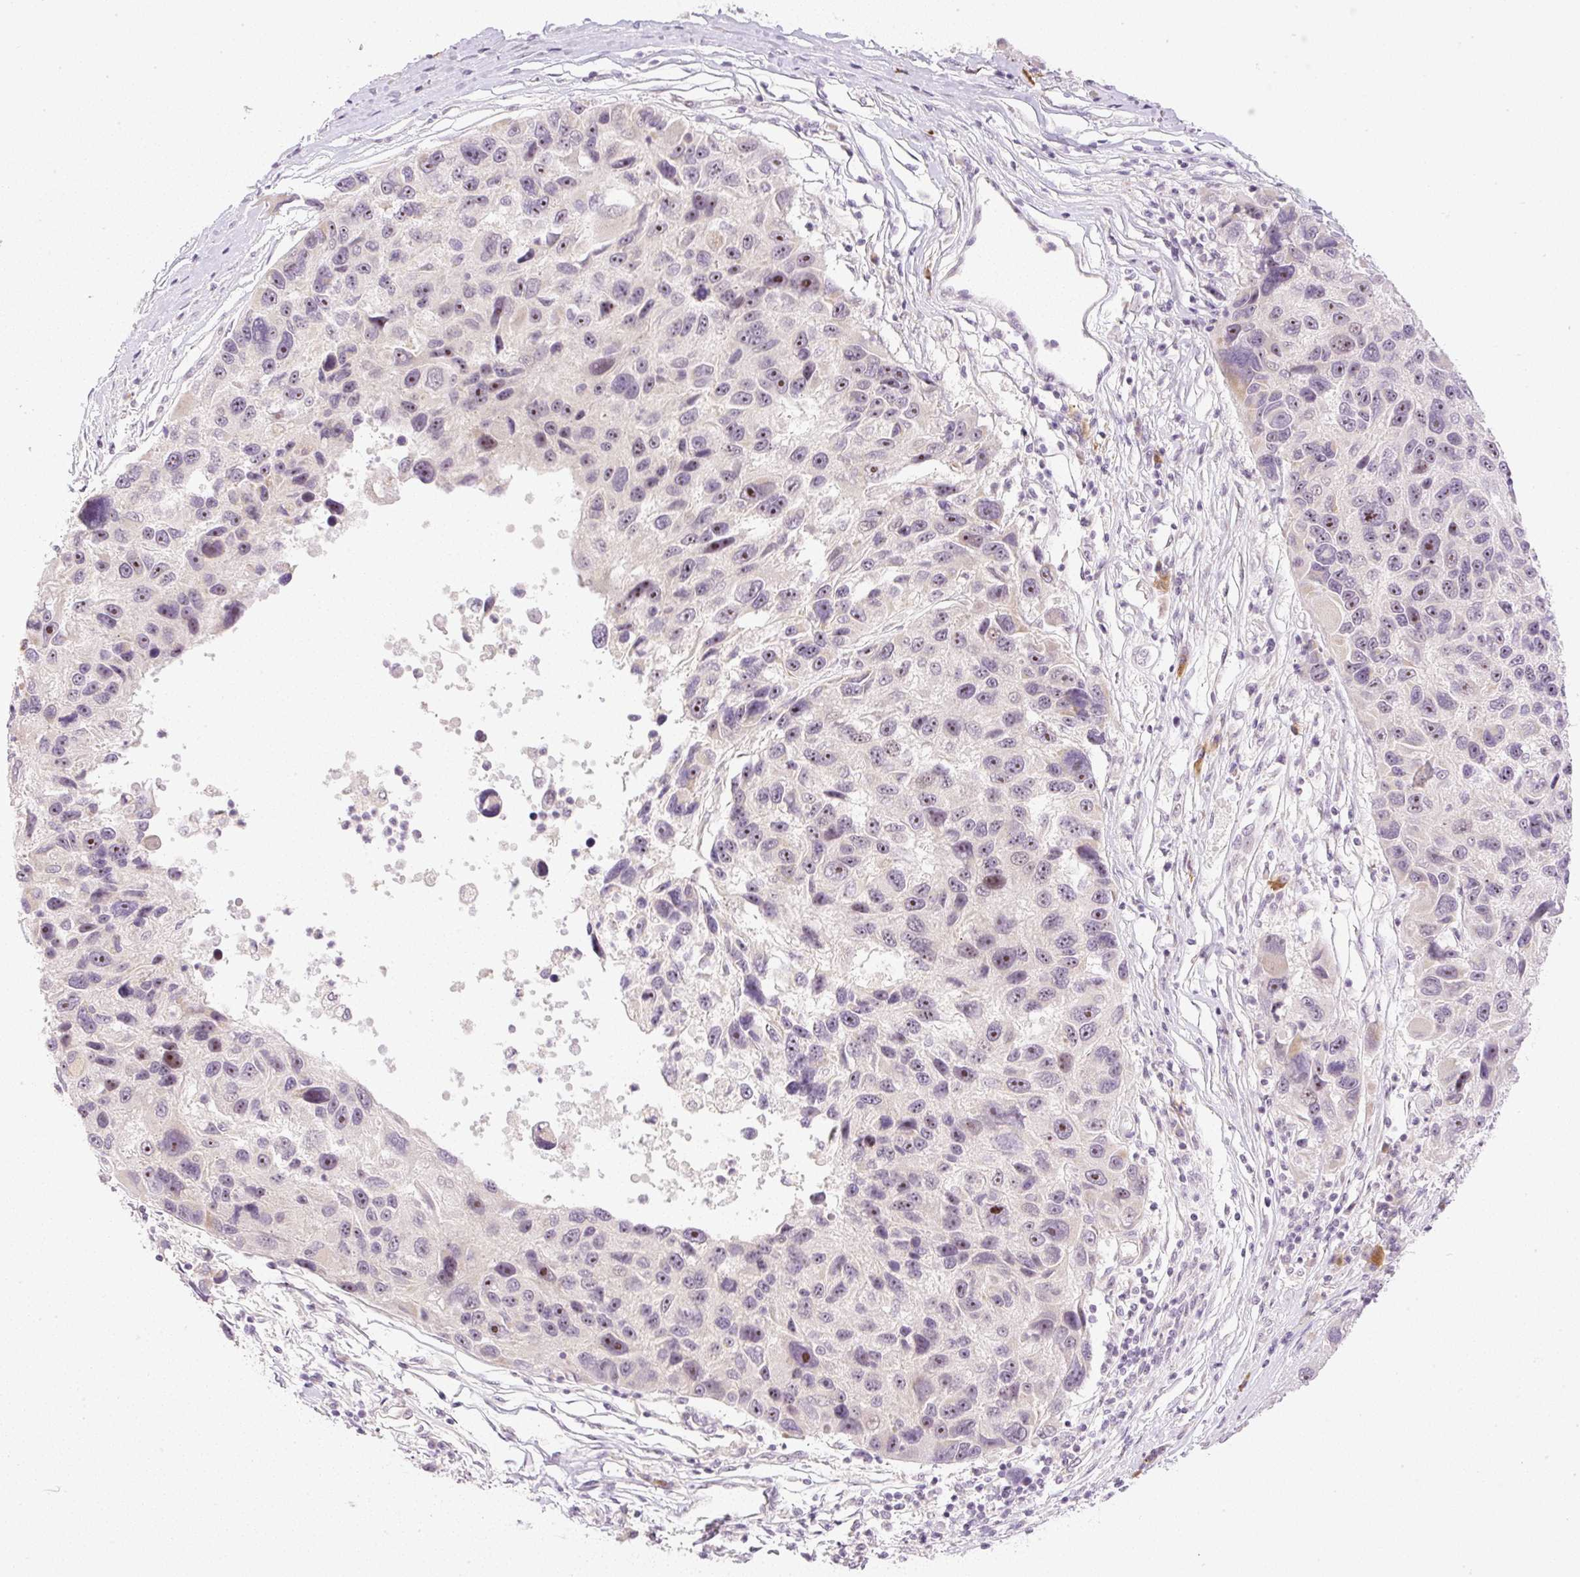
{"staining": {"intensity": "moderate", "quantity": ">75%", "location": "nuclear"}, "tissue": "melanoma", "cell_type": "Tumor cells", "image_type": "cancer", "snomed": [{"axis": "morphology", "description": "Malignant melanoma, NOS"}, {"axis": "topography", "description": "Skin"}], "caption": "This is an image of immunohistochemistry (IHC) staining of melanoma, which shows moderate expression in the nuclear of tumor cells.", "gene": "AAR2", "patient": {"sex": "male", "age": 53}}